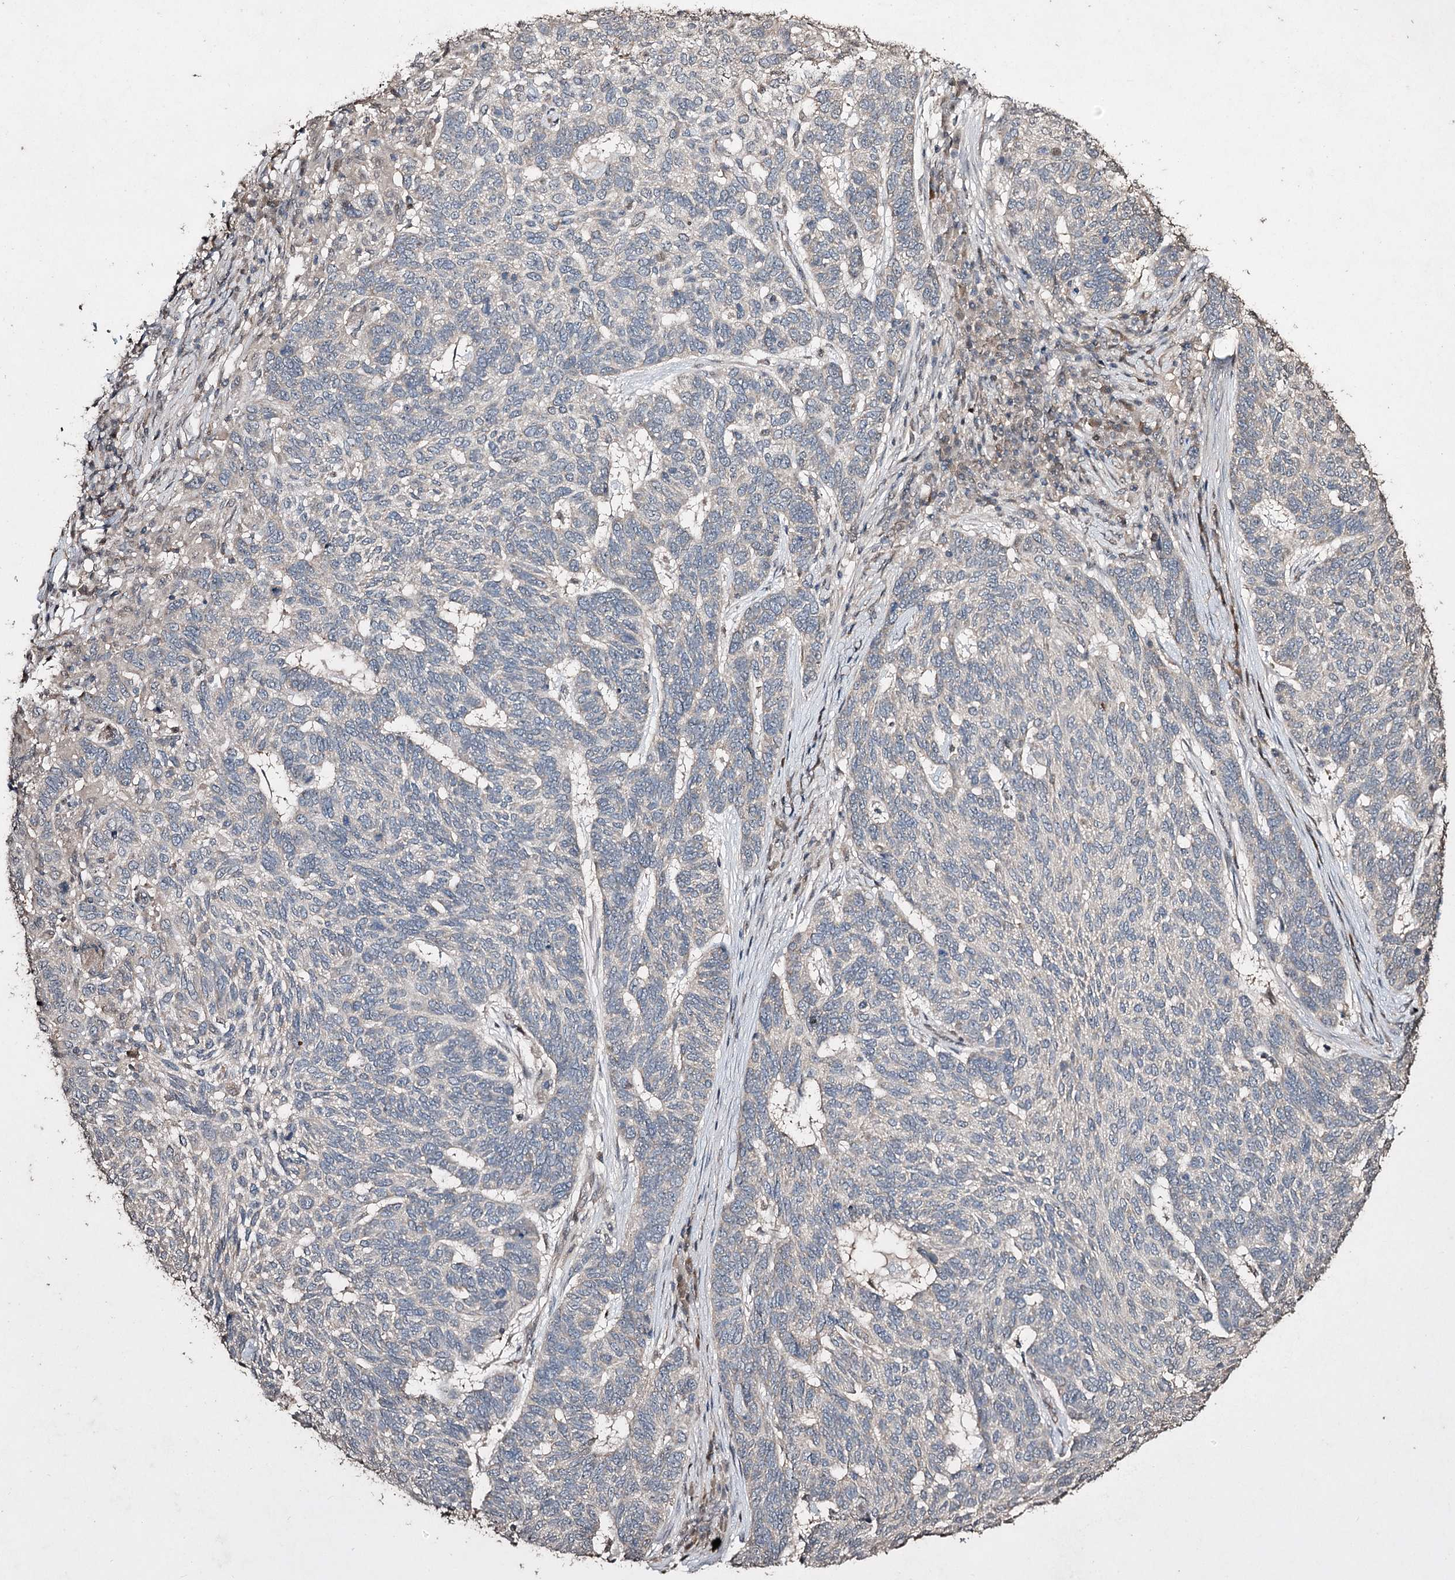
{"staining": {"intensity": "negative", "quantity": "none", "location": "none"}, "tissue": "skin cancer", "cell_type": "Tumor cells", "image_type": "cancer", "snomed": [{"axis": "morphology", "description": "Basal cell carcinoma"}, {"axis": "topography", "description": "Skin"}], "caption": "Skin basal cell carcinoma stained for a protein using immunohistochemistry shows no staining tumor cells.", "gene": "CPNE8", "patient": {"sex": "female", "age": 65}}